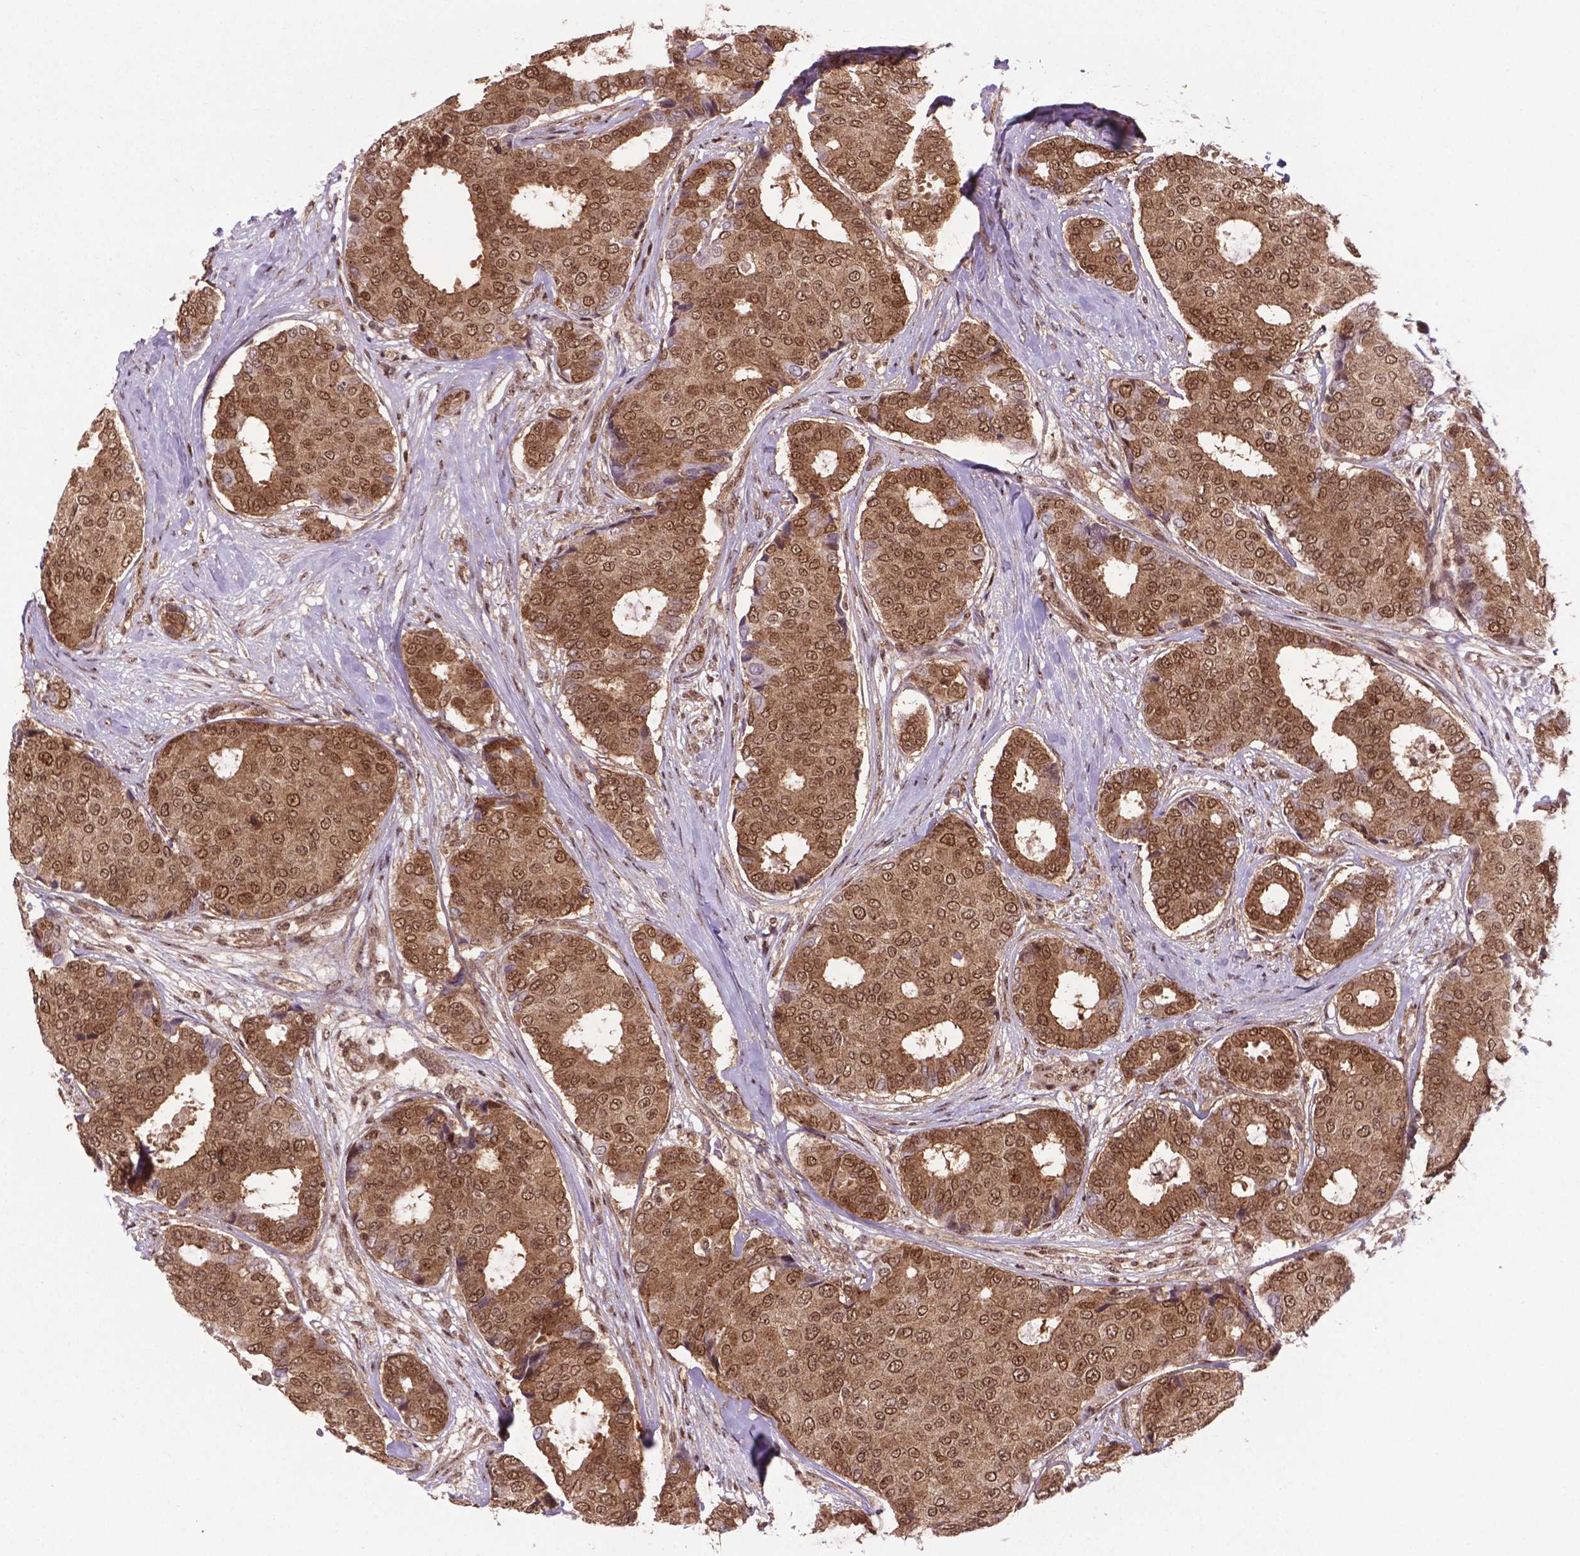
{"staining": {"intensity": "moderate", "quantity": ">75%", "location": "cytoplasmic/membranous,nuclear"}, "tissue": "breast cancer", "cell_type": "Tumor cells", "image_type": "cancer", "snomed": [{"axis": "morphology", "description": "Duct carcinoma"}, {"axis": "topography", "description": "Breast"}], "caption": "Tumor cells exhibit moderate cytoplasmic/membranous and nuclear staining in approximately >75% of cells in breast cancer (invasive ductal carcinoma).", "gene": "CSNK2A1", "patient": {"sex": "female", "age": 75}}